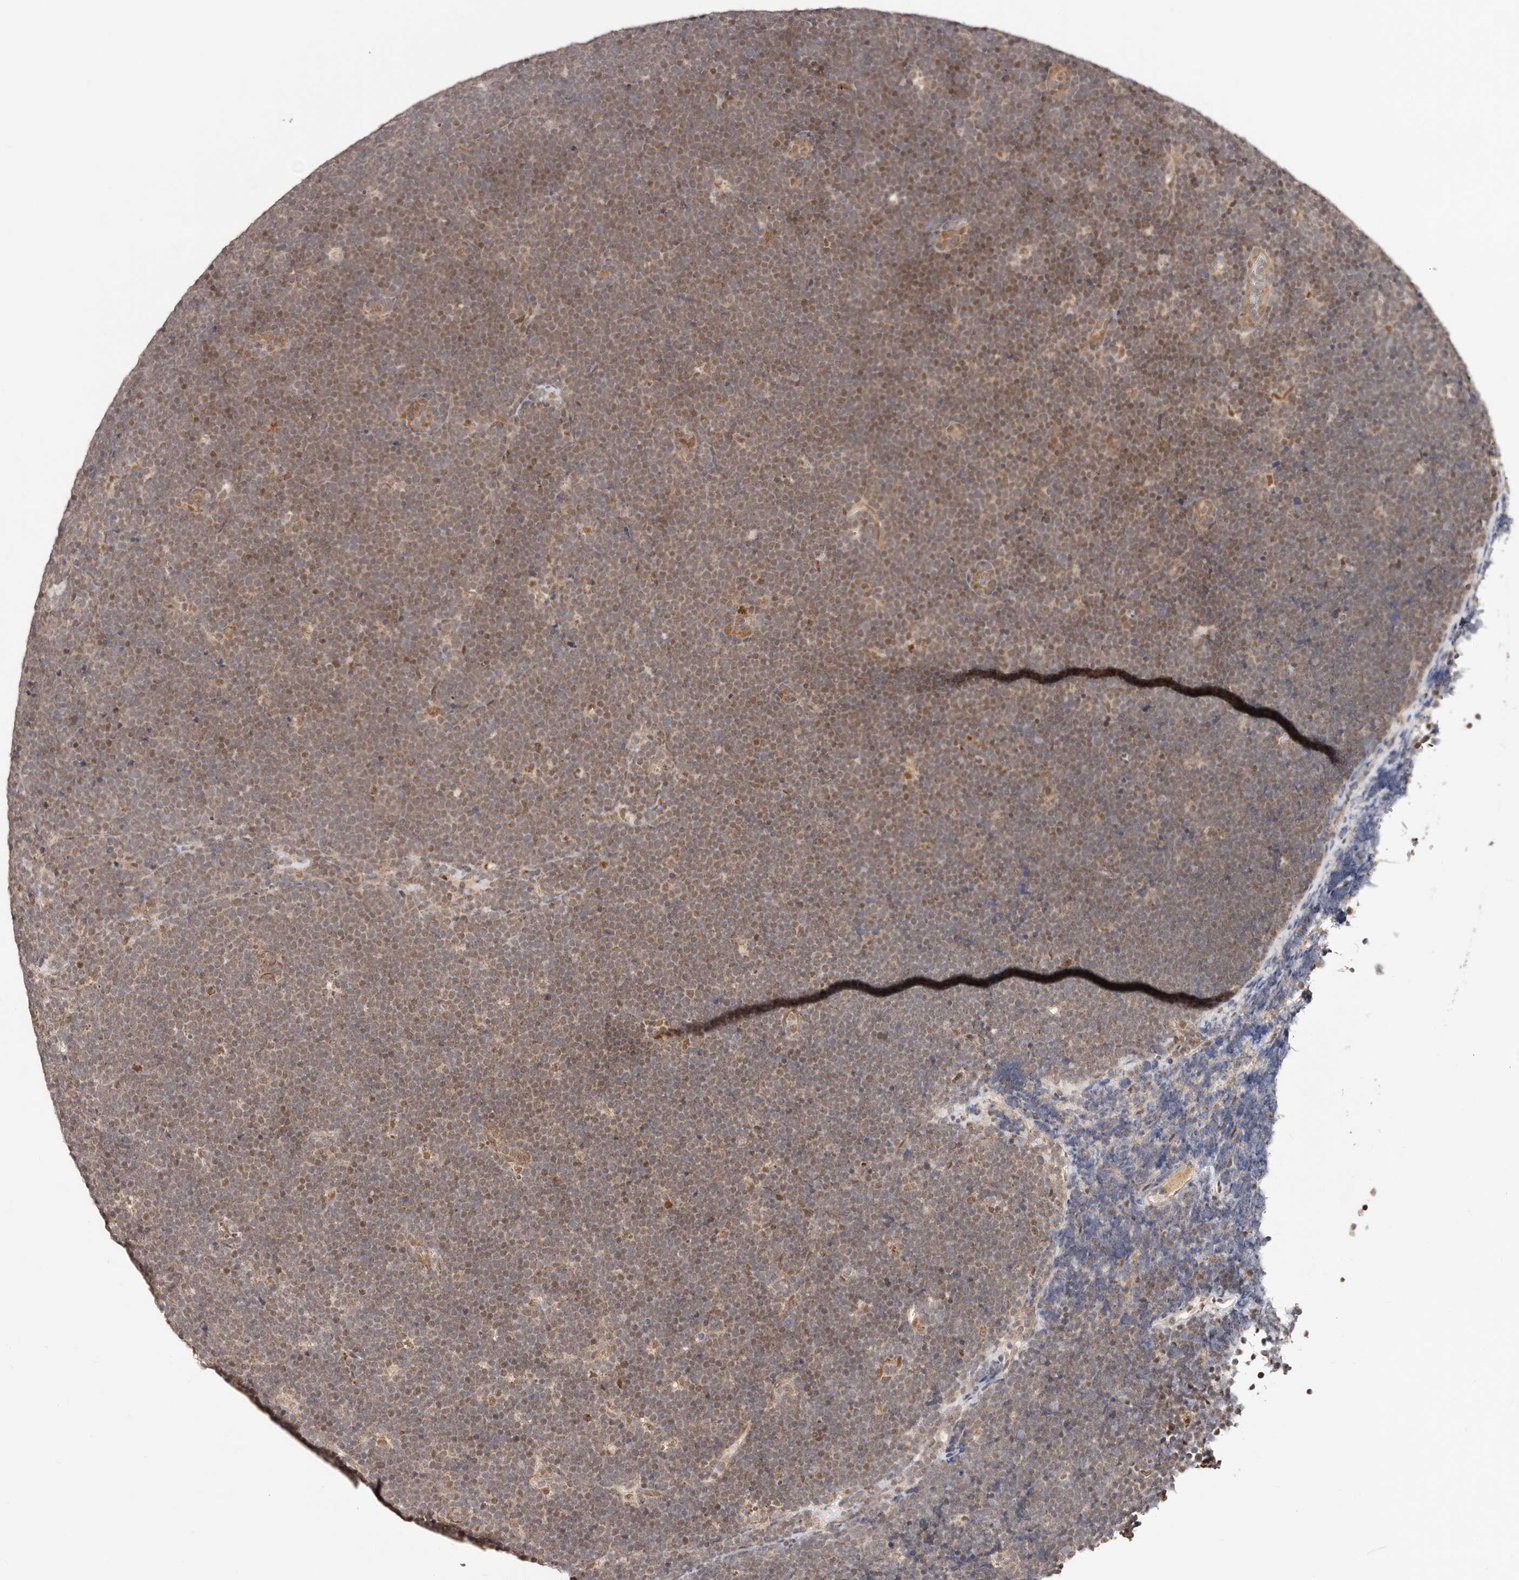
{"staining": {"intensity": "weak", "quantity": "25%-75%", "location": "nuclear"}, "tissue": "lymphoma", "cell_type": "Tumor cells", "image_type": "cancer", "snomed": [{"axis": "morphology", "description": "Malignant lymphoma, non-Hodgkin's type, High grade"}, {"axis": "topography", "description": "Lymph node"}], "caption": "Immunohistochemical staining of lymphoma reveals low levels of weak nuclear staining in approximately 25%-75% of tumor cells.", "gene": "CTNNBL1", "patient": {"sex": "male", "age": 13}}